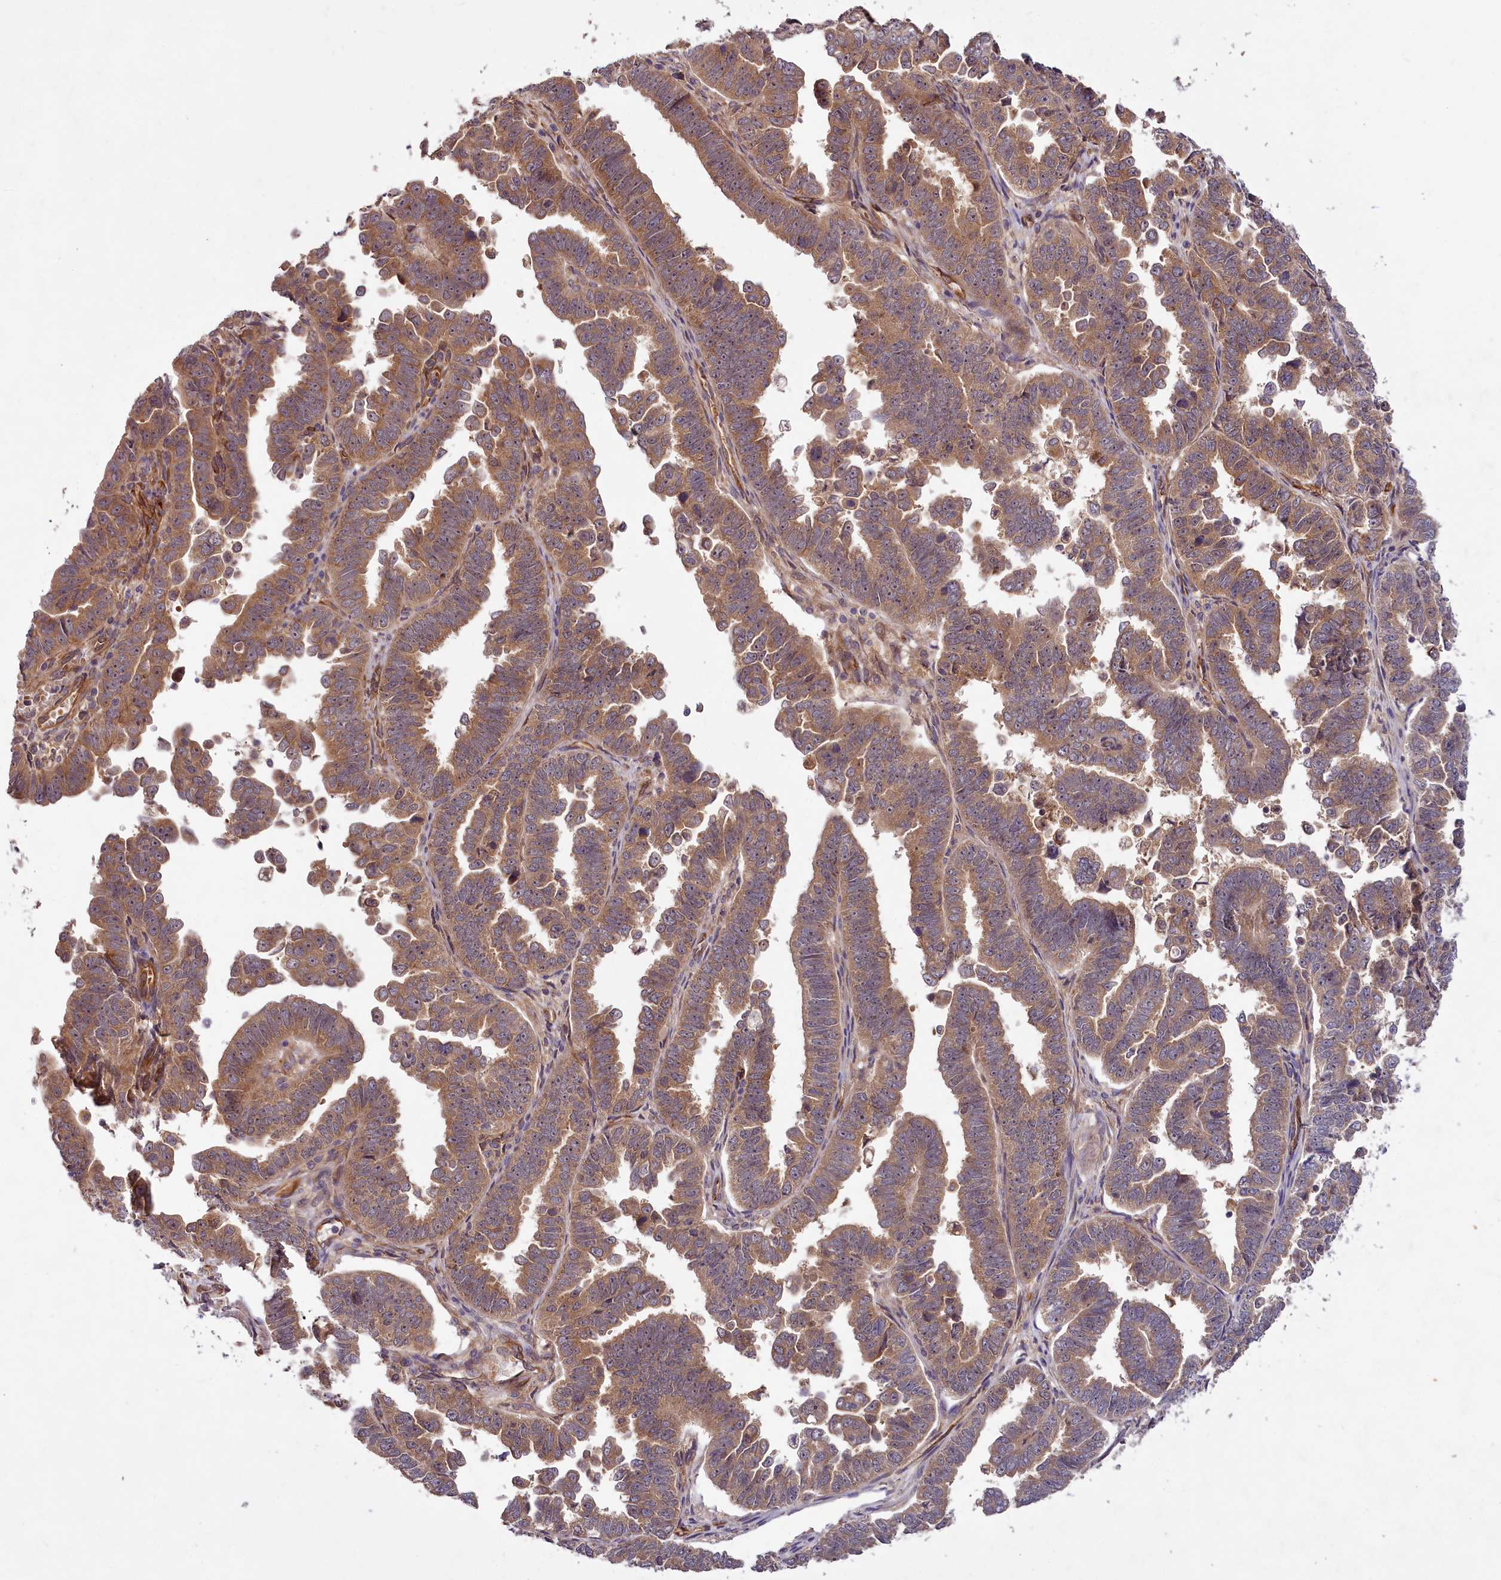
{"staining": {"intensity": "moderate", "quantity": ">75%", "location": "cytoplasmic/membranous"}, "tissue": "endometrial cancer", "cell_type": "Tumor cells", "image_type": "cancer", "snomed": [{"axis": "morphology", "description": "Adenocarcinoma, NOS"}, {"axis": "topography", "description": "Endometrium"}], "caption": "Adenocarcinoma (endometrial) tissue shows moderate cytoplasmic/membranous positivity in about >75% of tumor cells, visualized by immunohistochemistry. (brown staining indicates protein expression, while blue staining denotes nuclei).", "gene": "PKN2", "patient": {"sex": "female", "age": 75}}